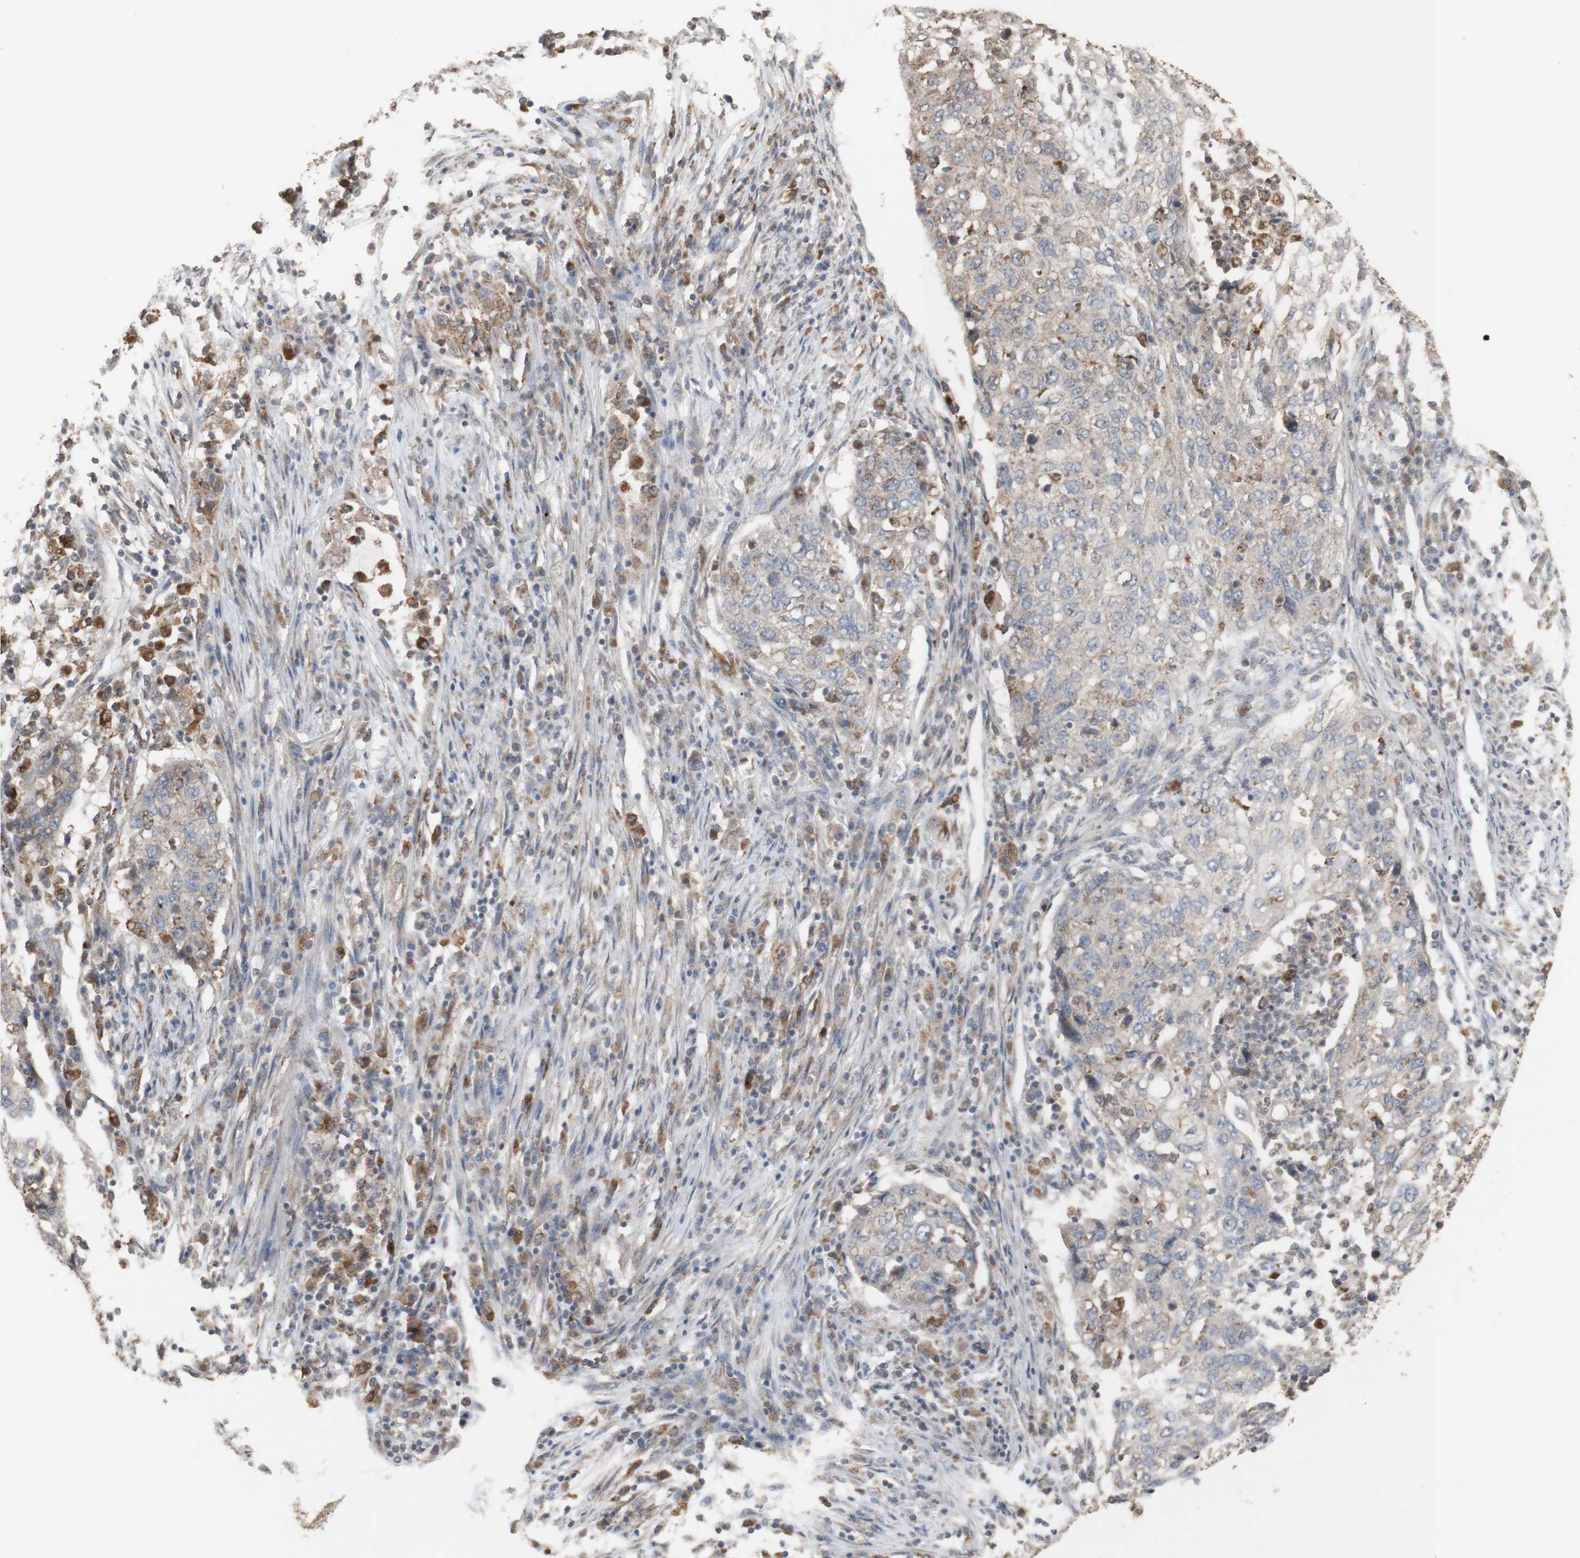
{"staining": {"intensity": "weak", "quantity": "25%-75%", "location": "cytoplasmic/membranous"}, "tissue": "lung cancer", "cell_type": "Tumor cells", "image_type": "cancer", "snomed": [{"axis": "morphology", "description": "Squamous cell carcinoma, NOS"}, {"axis": "topography", "description": "Lung"}], "caption": "A photomicrograph of squamous cell carcinoma (lung) stained for a protein demonstrates weak cytoplasmic/membranous brown staining in tumor cells.", "gene": "ATP6V1E1", "patient": {"sex": "female", "age": 63}}